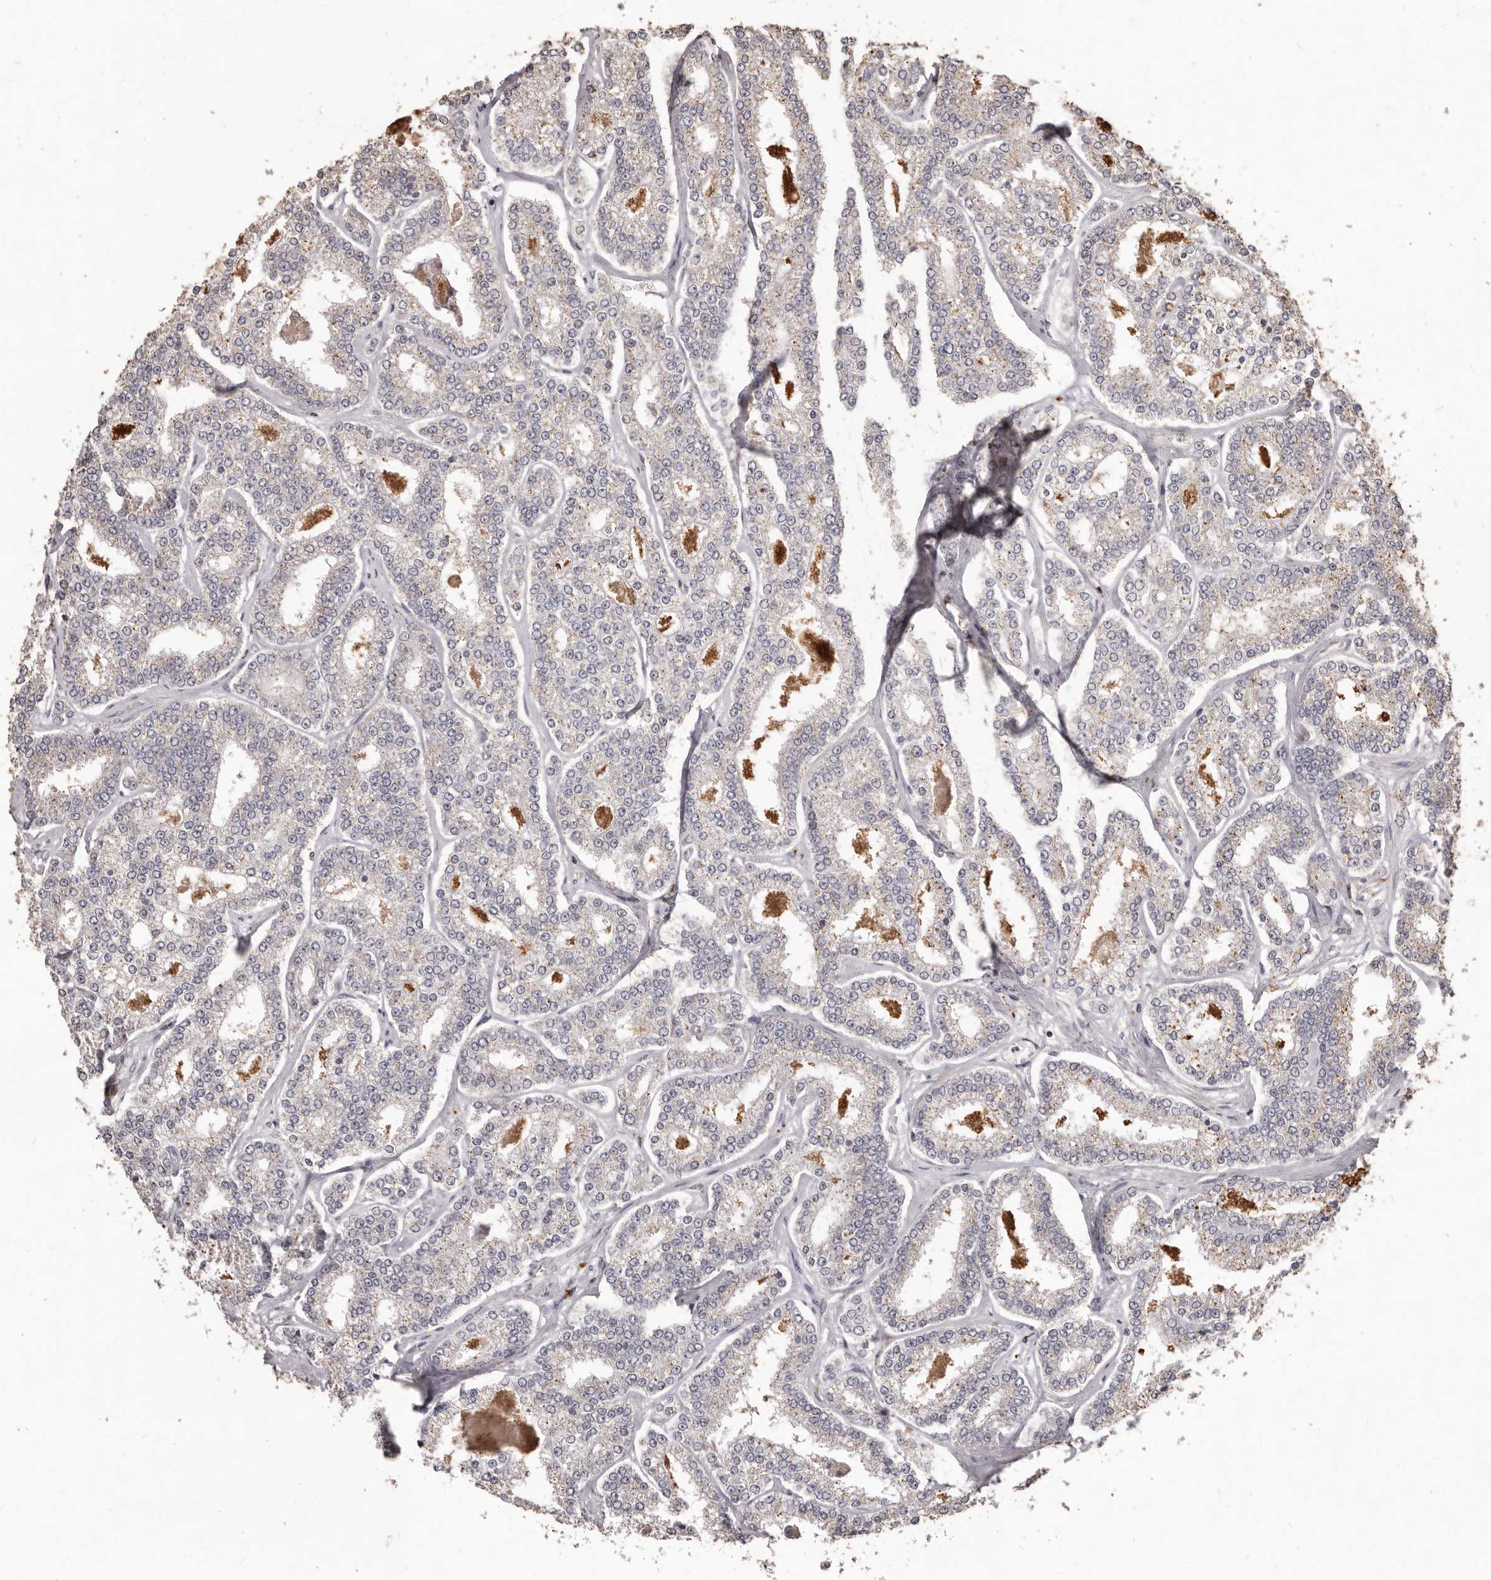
{"staining": {"intensity": "weak", "quantity": "25%-75%", "location": "cytoplasmic/membranous"}, "tissue": "prostate cancer", "cell_type": "Tumor cells", "image_type": "cancer", "snomed": [{"axis": "morphology", "description": "Normal tissue, NOS"}, {"axis": "morphology", "description": "Adenocarcinoma, High grade"}, {"axis": "topography", "description": "Prostate"}], "caption": "A low amount of weak cytoplasmic/membranous expression is present in about 25%-75% of tumor cells in adenocarcinoma (high-grade) (prostate) tissue. The staining is performed using DAB (3,3'-diaminobenzidine) brown chromogen to label protein expression. The nuclei are counter-stained blue using hematoxylin.", "gene": "PRSS27", "patient": {"sex": "male", "age": 83}}